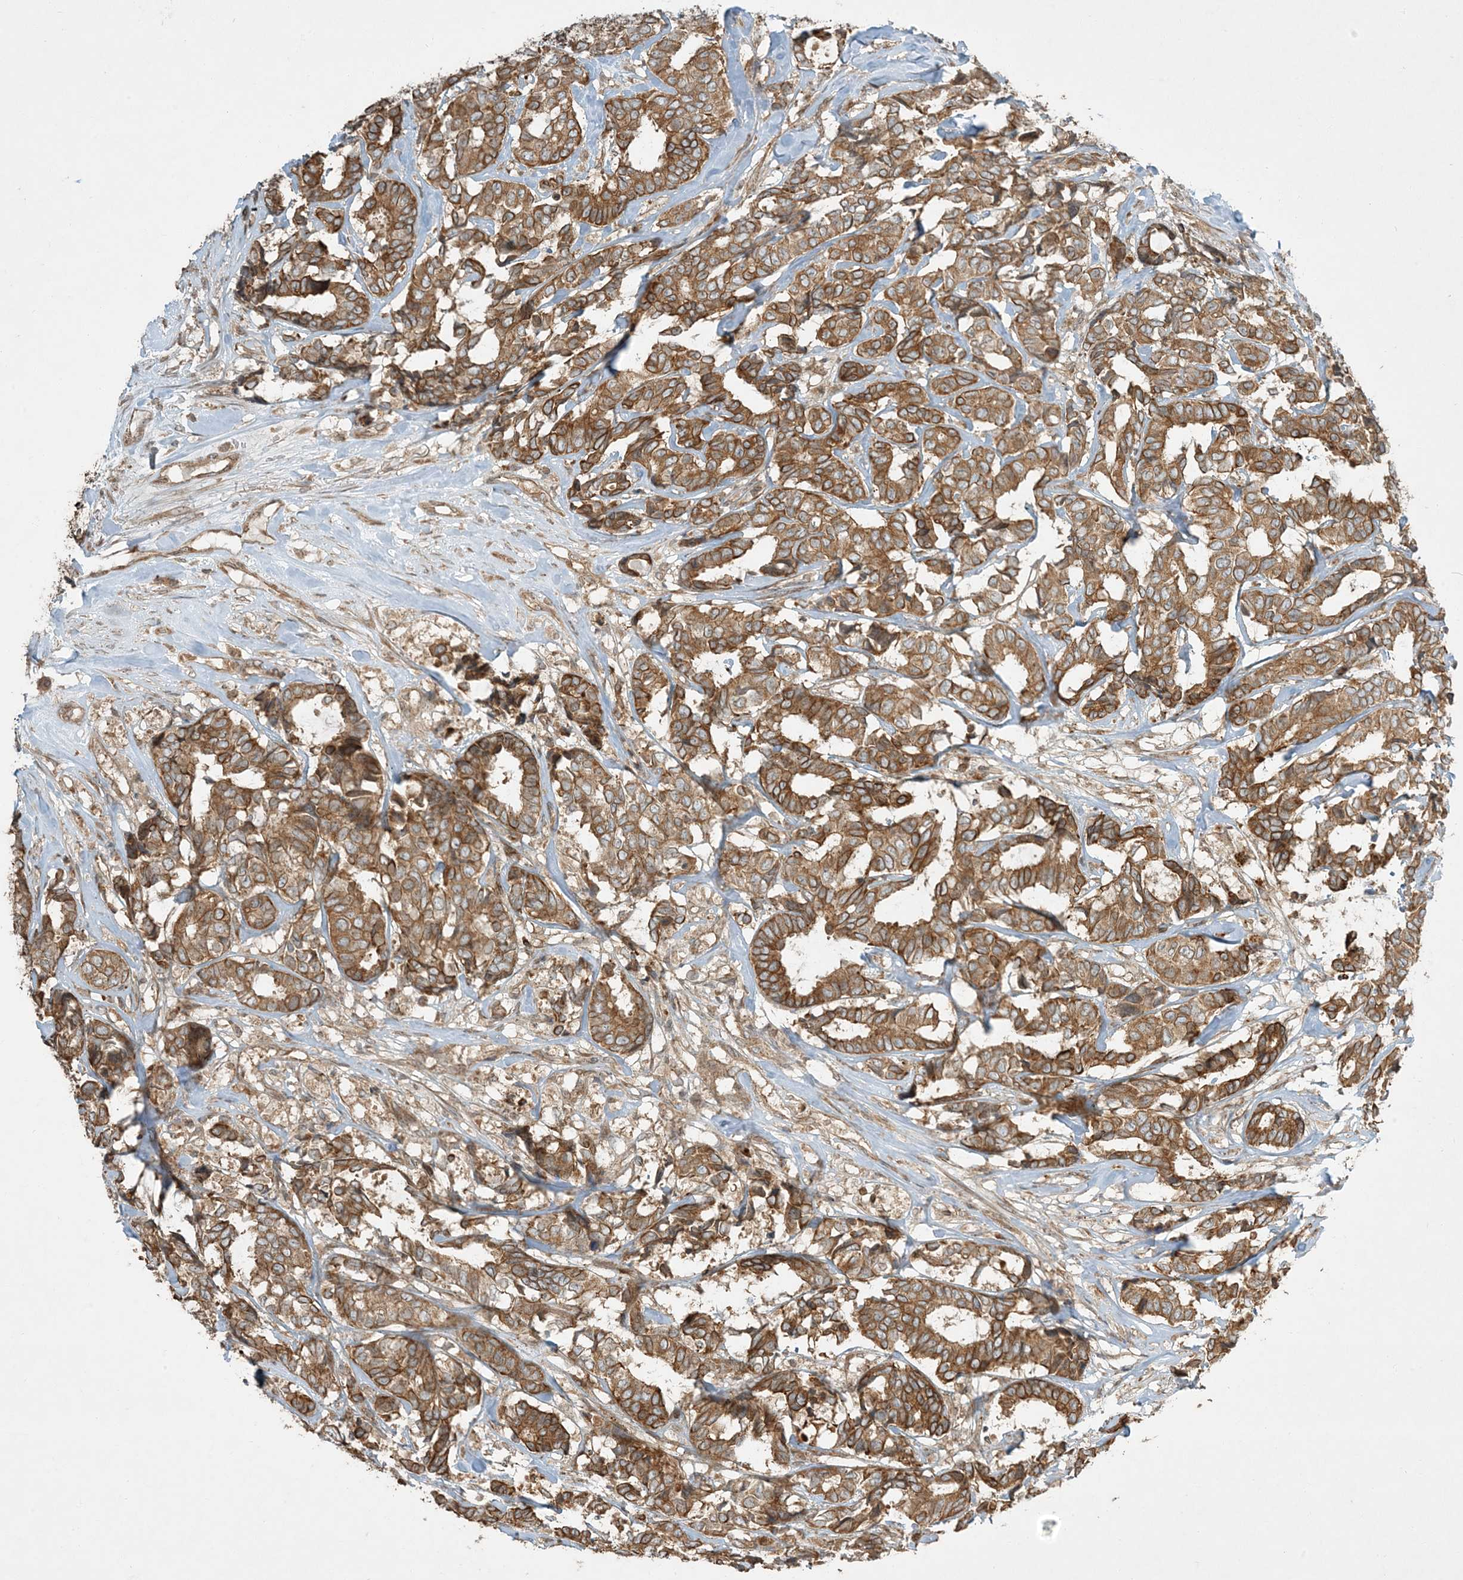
{"staining": {"intensity": "moderate", "quantity": ">75%", "location": "cytoplasmic/membranous"}, "tissue": "breast cancer", "cell_type": "Tumor cells", "image_type": "cancer", "snomed": [{"axis": "morphology", "description": "Duct carcinoma"}, {"axis": "topography", "description": "Breast"}], "caption": "Immunohistochemistry (IHC) photomicrograph of neoplastic tissue: intraductal carcinoma (breast) stained using immunohistochemistry demonstrates medium levels of moderate protein expression localized specifically in the cytoplasmic/membranous of tumor cells, appearing as a cytoplasmic/membranous brown color.", "gene": "COMMD8", "patient": {"sex": "female", "age": 87}}